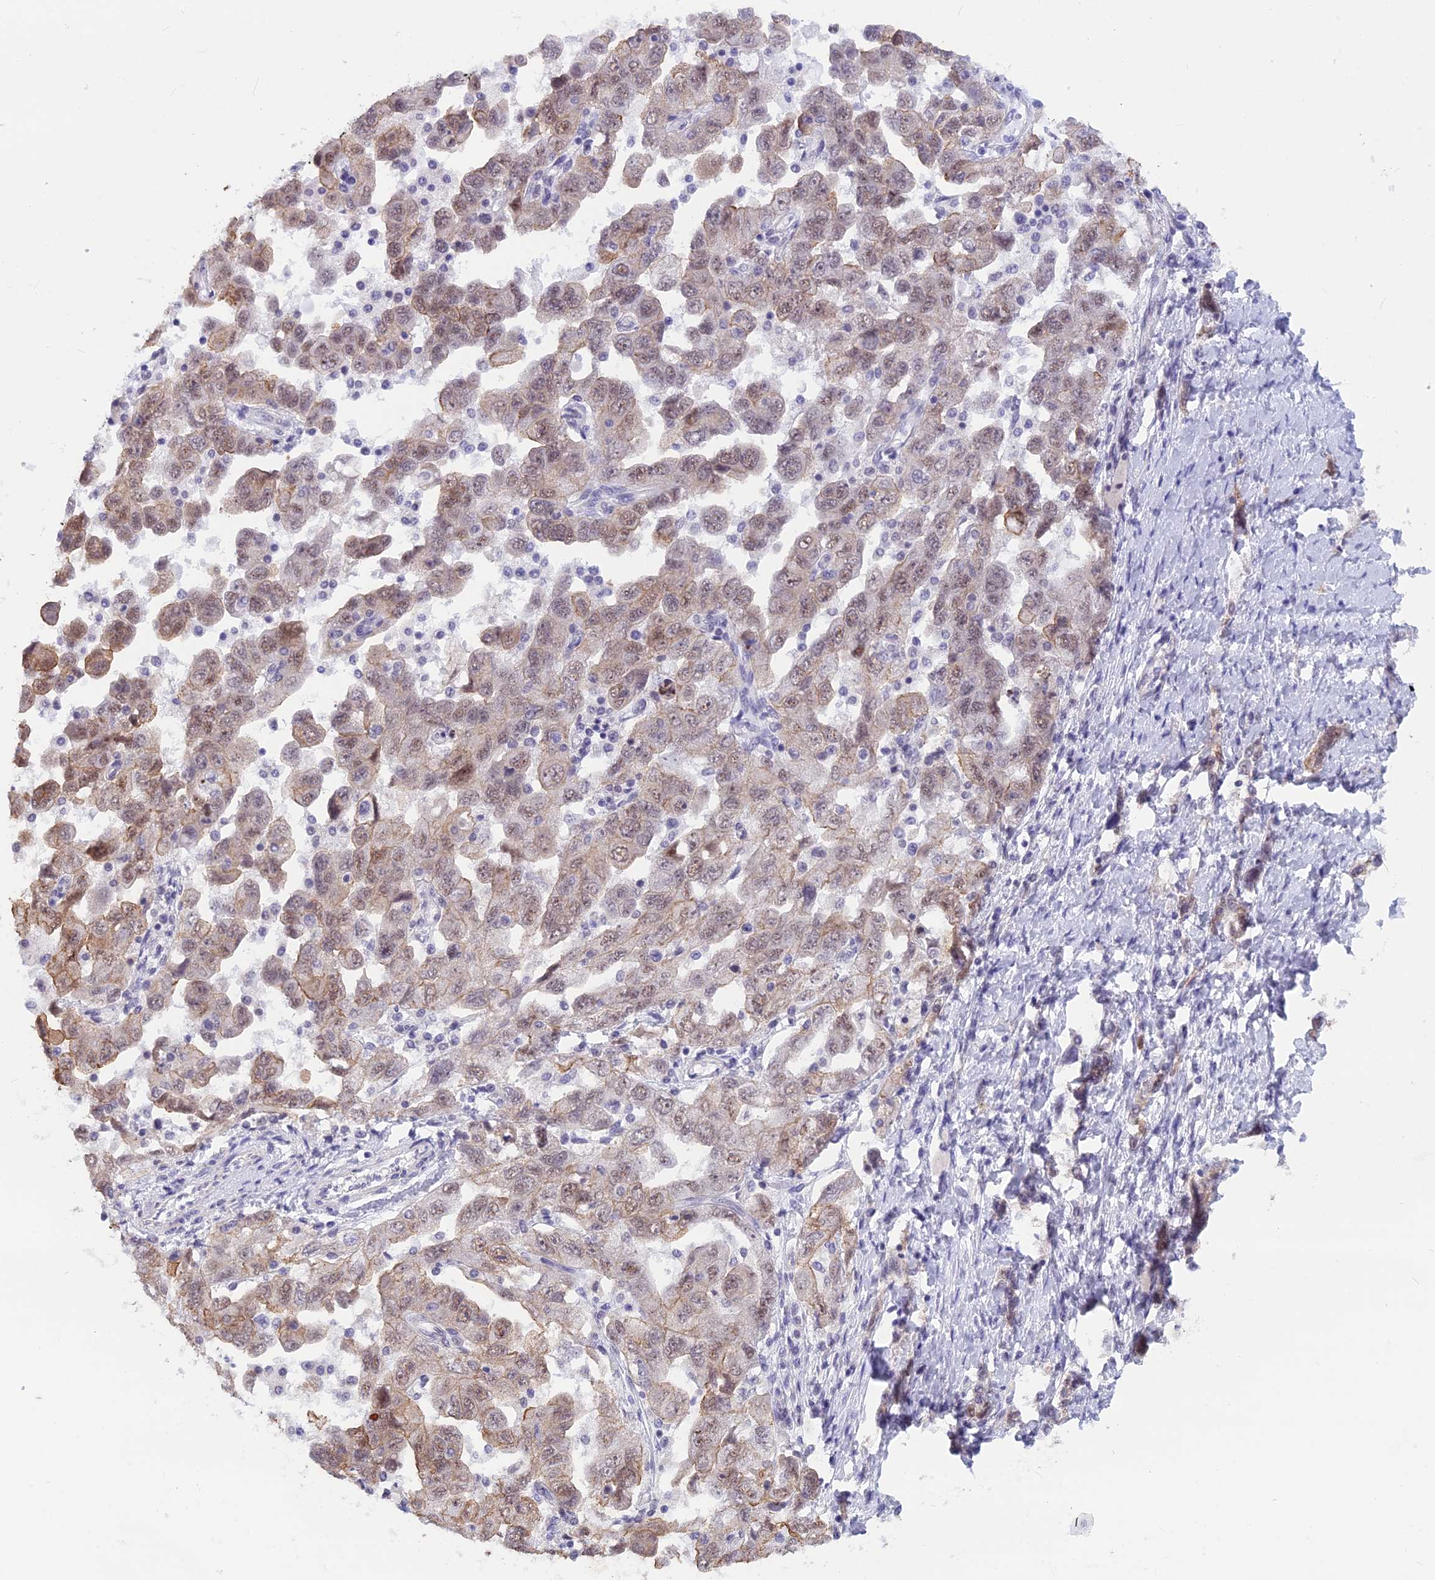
{"staining": {"intensity": "weak", "quantity": "25%-75%", "location": "cytoplasmic/membranous,nuclear"}, "tissue": "ovarian cancer", "cell_type": "Tumor cells", "image_type": "cancer", "snomed": [{"axis": "morphology", "description": "Carcinoma, NOS"}, {"axis": "morphology", "description": "Cystadenocarcinoma, serous, NOS"}, {"axis": "topography", "description": "Ovary"}], "caption": "Serous cystadenocarcinoma (ovarian) stained with a brown dye displays weak cytoplasmic/membranous and nuclear positive positivity in about 25%-75% of tumor cells.", "gene": "SRSF5", "patient": {"sex": "female", "age": 69}}